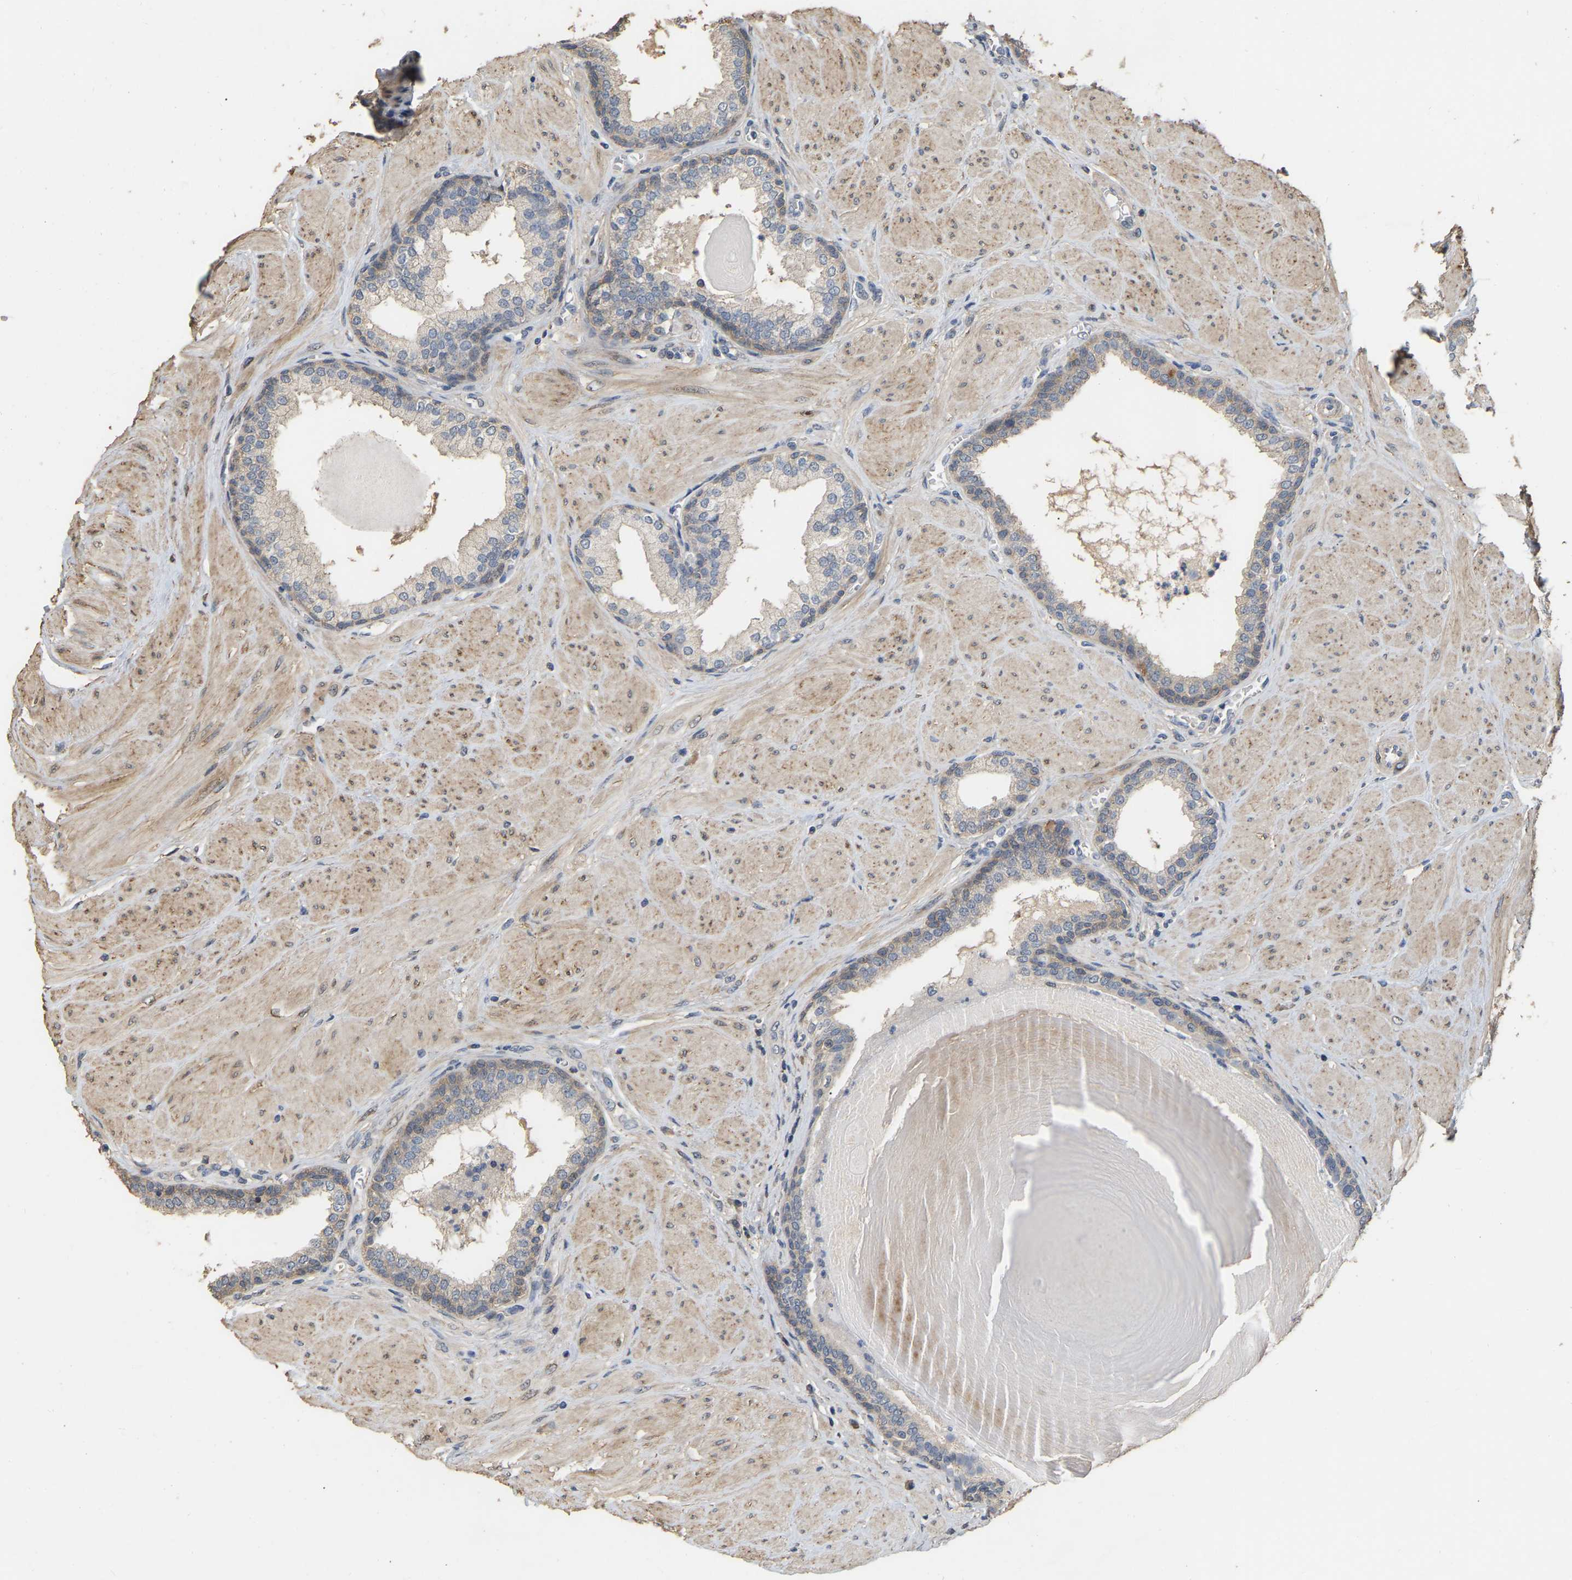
{"staining": {"intensity": "weak", "quantity": "<25%", "location": "cytoplasmic/membranous"}, "tissue": "prostate", "cell_type": "Glandular cells", "image_type": "normal", "snomed": [{"axis": "morphology", "description": "Normal tissue, NOS"}, {"axis": "topography", "description": "Prostate"}], "caption": "This is a micrograph of IHC staining of unremarkable prostate, which shows no expression in glandular cells.", "gene": "NCS1", "patient": {"sex": "male", "age": 51}}